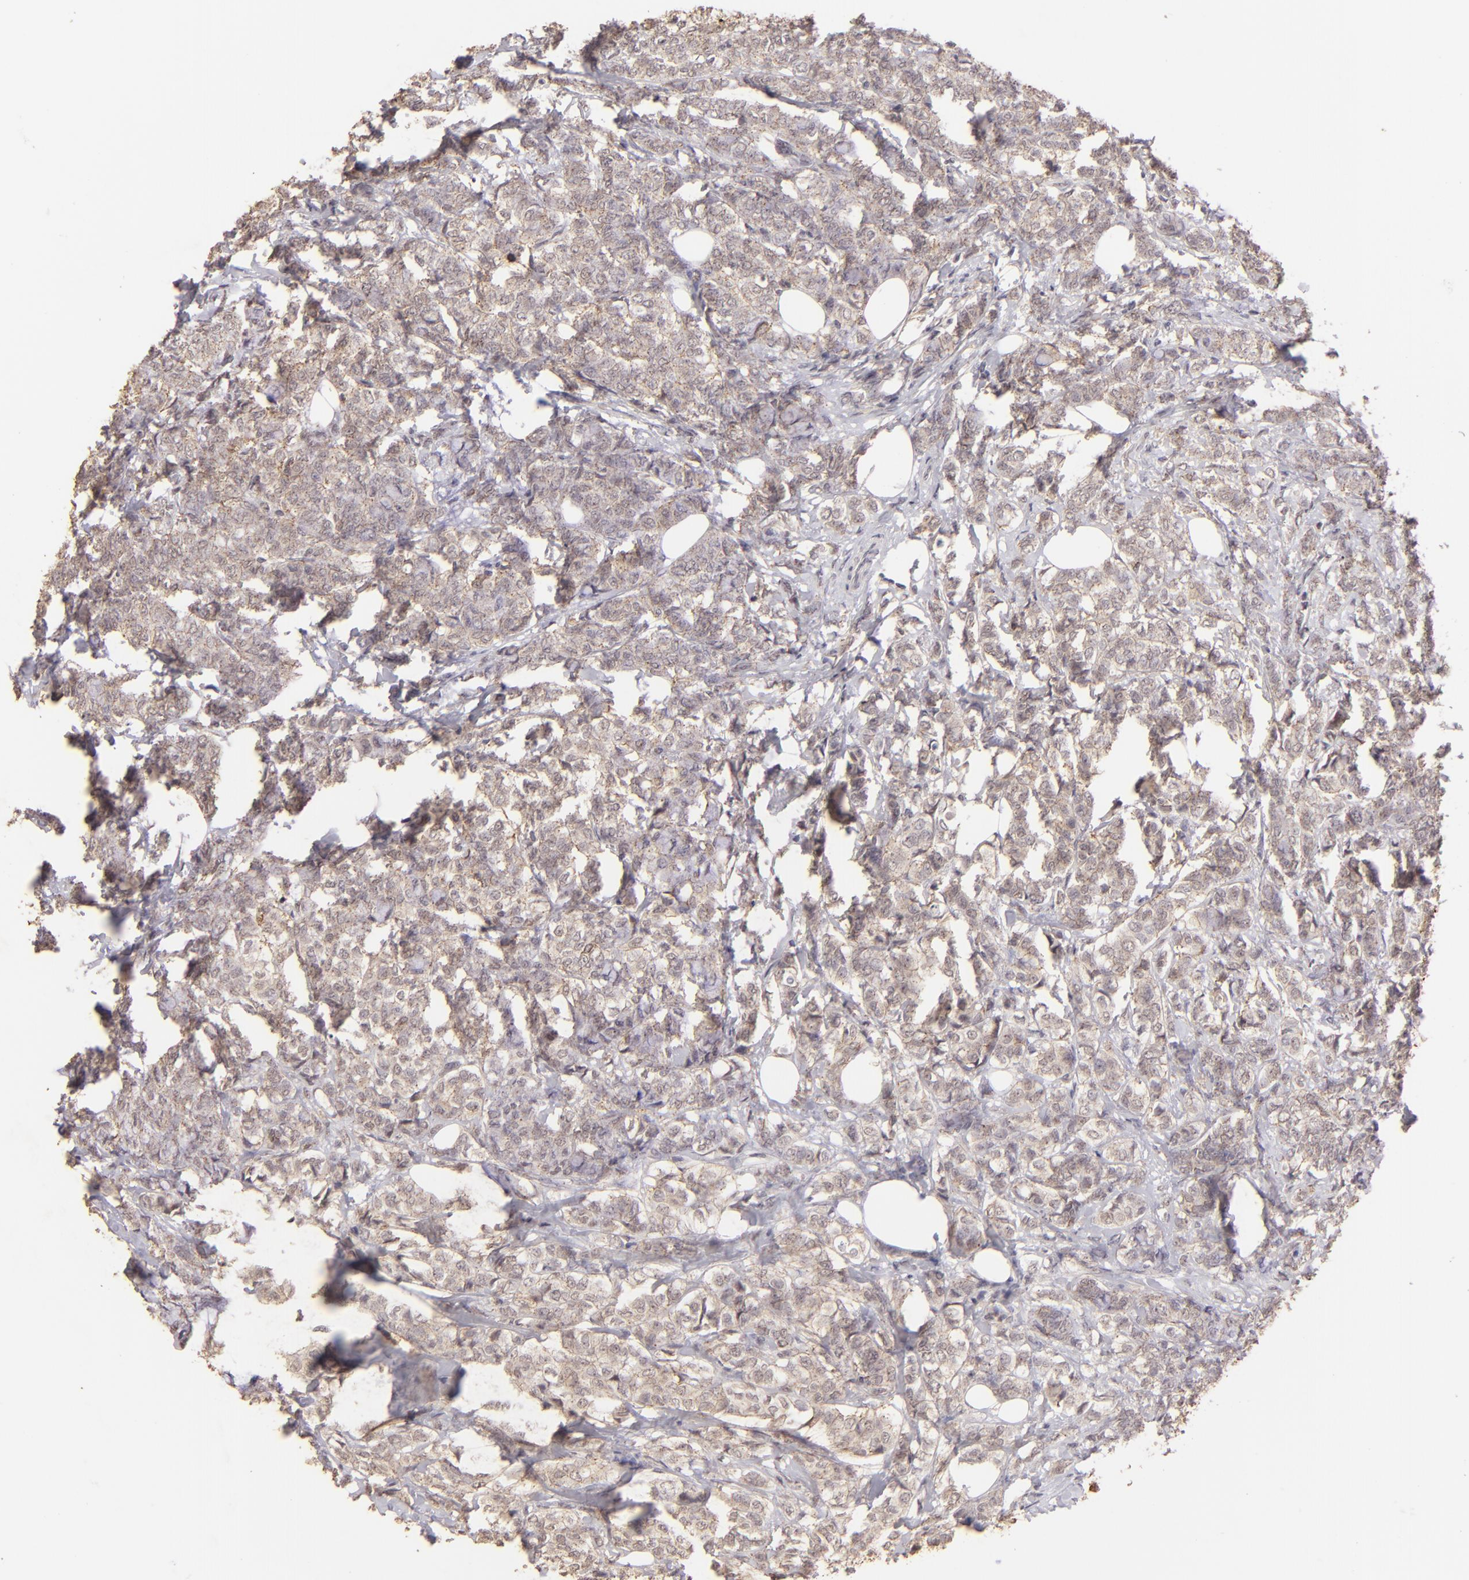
{"staining": {"intensity": "weak", "quantity": ">75%", "location": "cytoplasmic/membranous"}, "tissue": "breast cancer", "cell_type": "Tumor cells", "image_type": "cancer", "snomed": [{"axis": "morphology", "description": "Lobular carcinoma"}, {"axis": "topography", "description": "Breast"}], "caption": "An immunohistochemistry histopathology image of tumor tissue is shown. Protein staining in brown shows weak cytoplasmic/membranous positivity in breast cancer within tumor cells.", "gene": "CLDN1", "patient": {"sex": "female", "age": 60}}